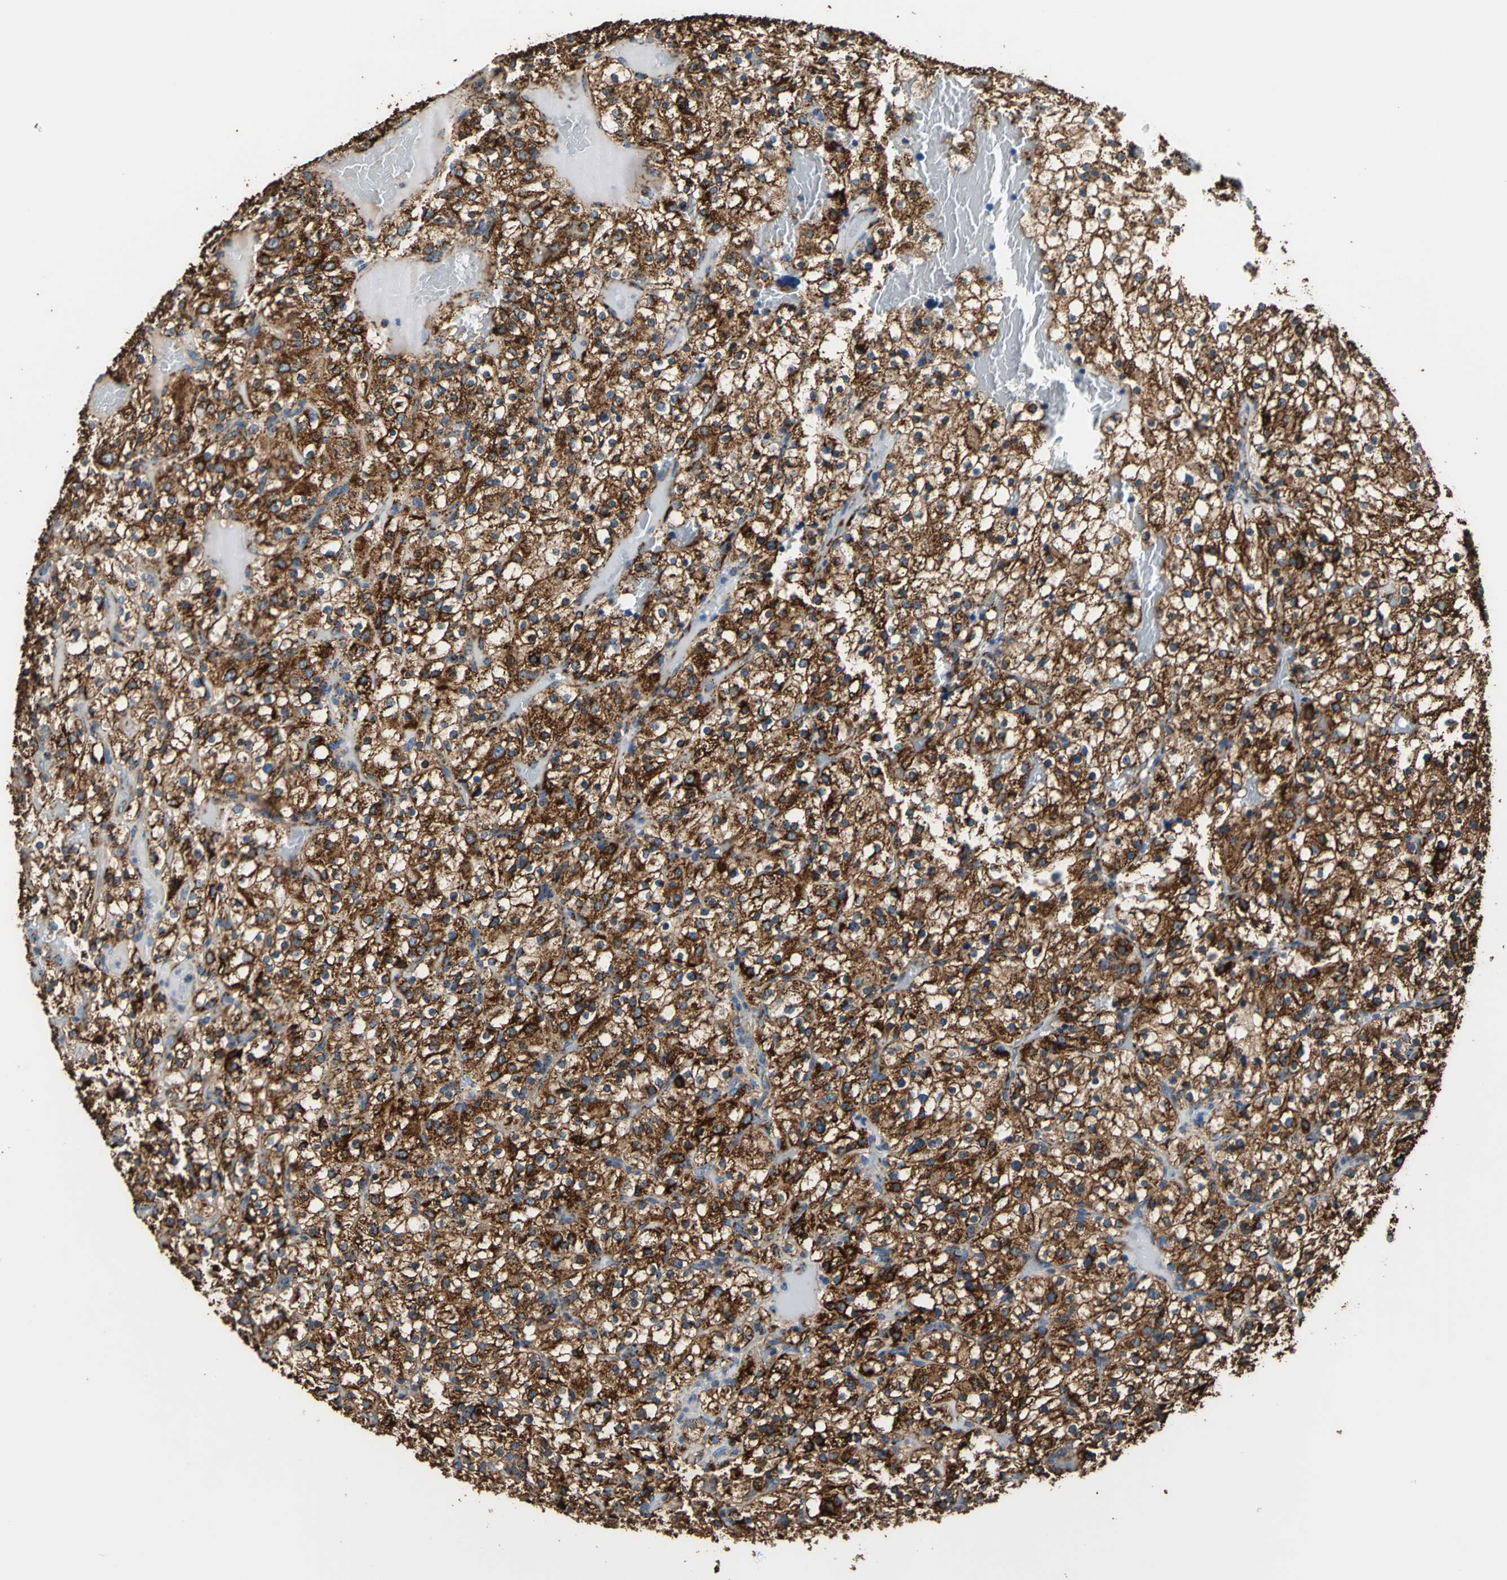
{"staining": {"intensity": "strong", "quantity": ">75%", "location": "cytoplasmic/membranous"}, "tissue": "renal cancer", "cell_type": "Tumor cells", "image_type": "cancer", "snomed": [{"axis": "morphology", "description": "Normal tissue, NOS"}, {"axis": "morphology", "description": "Adenocarcinoma, NOS"}, {"axis": "topography", "description": "Kidney"}], "caption": "Human renal cancer stained for a protein (brown) exhibits strong cytoplasmic/membranous positive staining in about >75% of tumor cells.", "gene": "ECH1", "patient": {"sex": "female", "age": 72}}